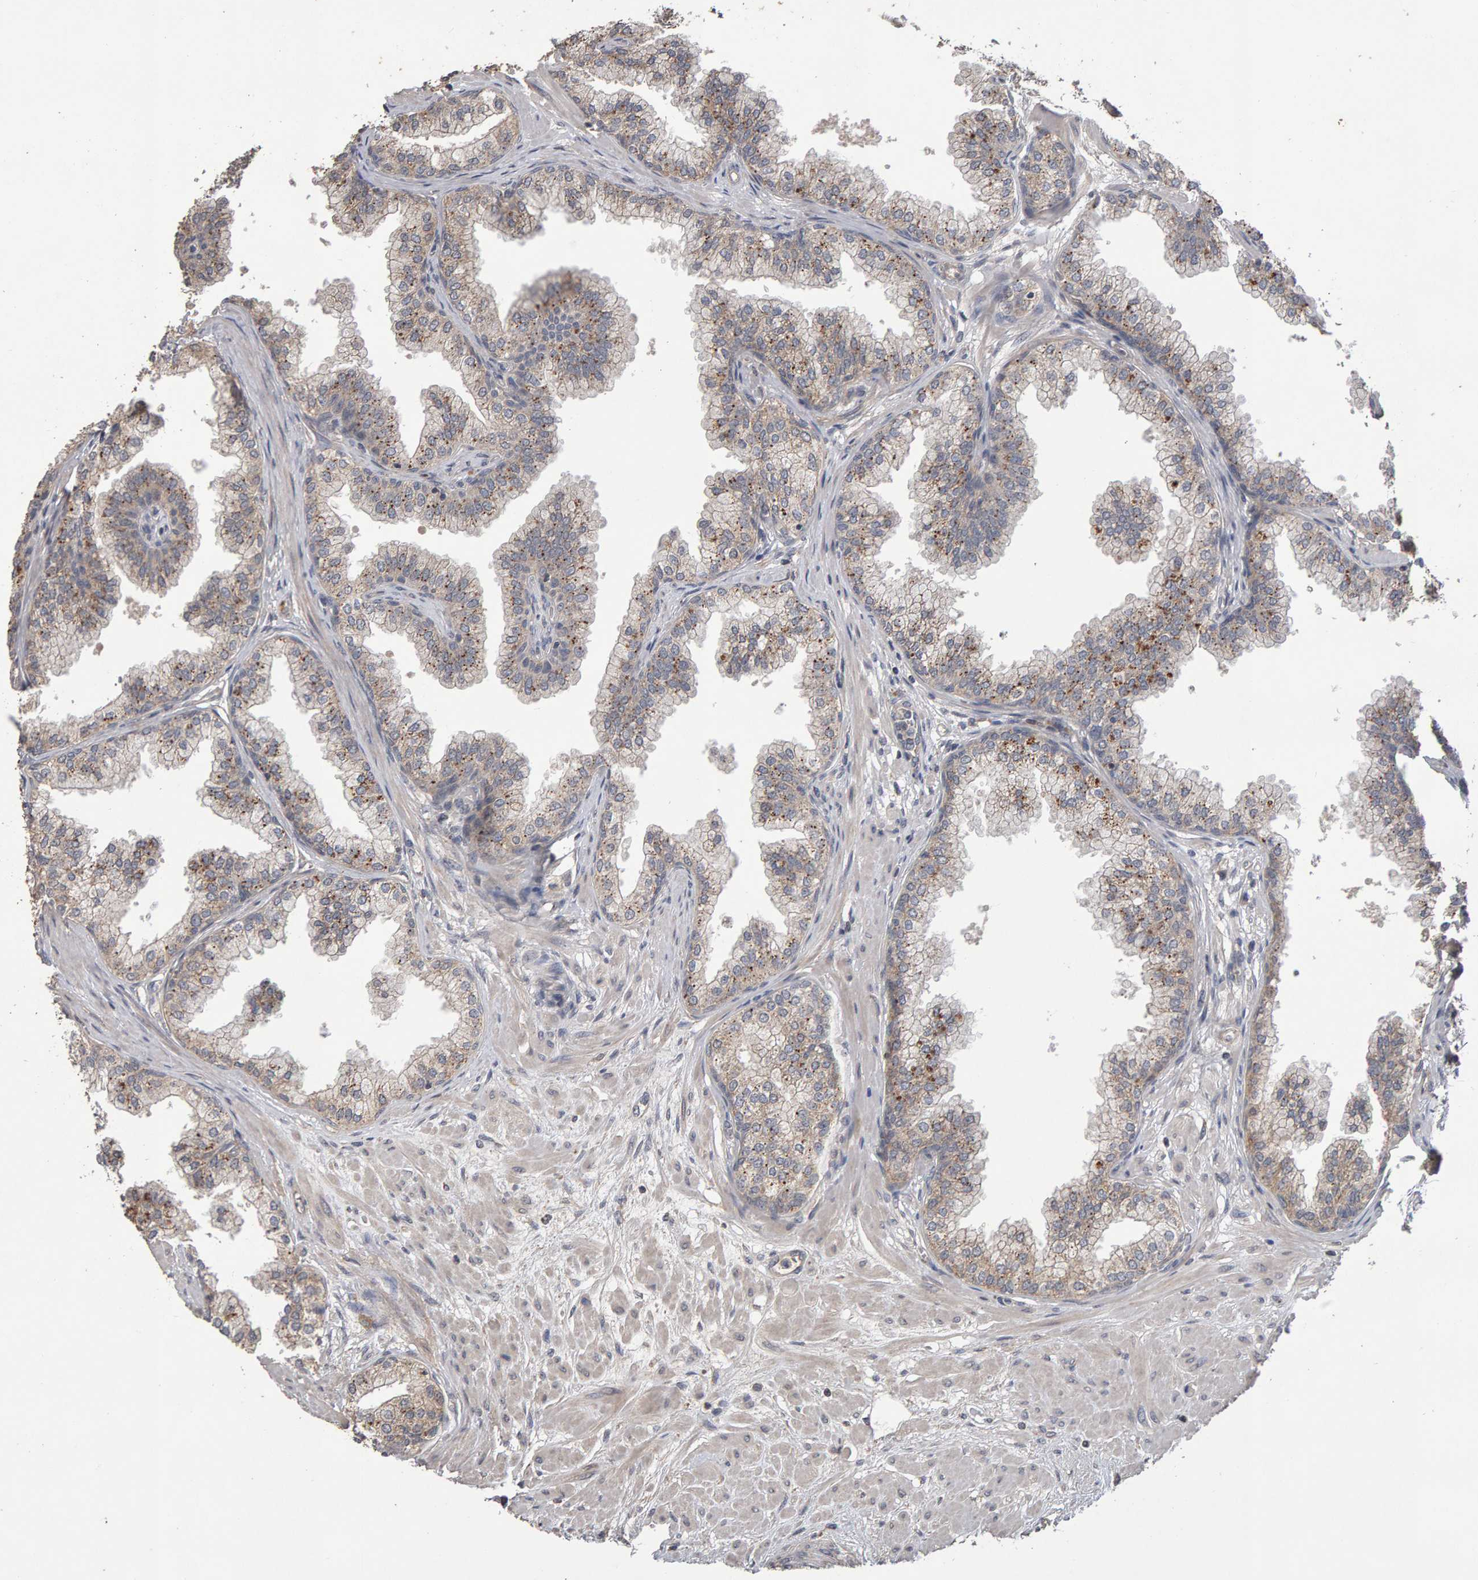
{"staining": {"intensity": "weak", "quantity": "<25%", "location": "cytoplasmic/membranous"}, "tissue": "prostate", "cell_type": "Glandular cells", "image_type": "normal", "snomed": [{"axis": "morphology", "description": "Normal tissue, NOS"}, {"axis": "morphology", "description": "Urothelial carcinoma, Low grade"}, {"axis": "topography", "description": "Urinary bladder"}, {"axis": "topography", "description": "Prostate"}], "caption": "High magnification brightfield microscopy of normal prostate stained with DAB (3,3'-diaminobenzidine) (brown) and counterstained with hematoxylin (blue): glandular cells show no significant positivity. Brightfield microscopy of immunohistochemistry stained with DAB (brown) and hematoxylin (blue), captured at high magnification.", "gene": "COASY", "patient": {"sex": "male", "age": 60}}